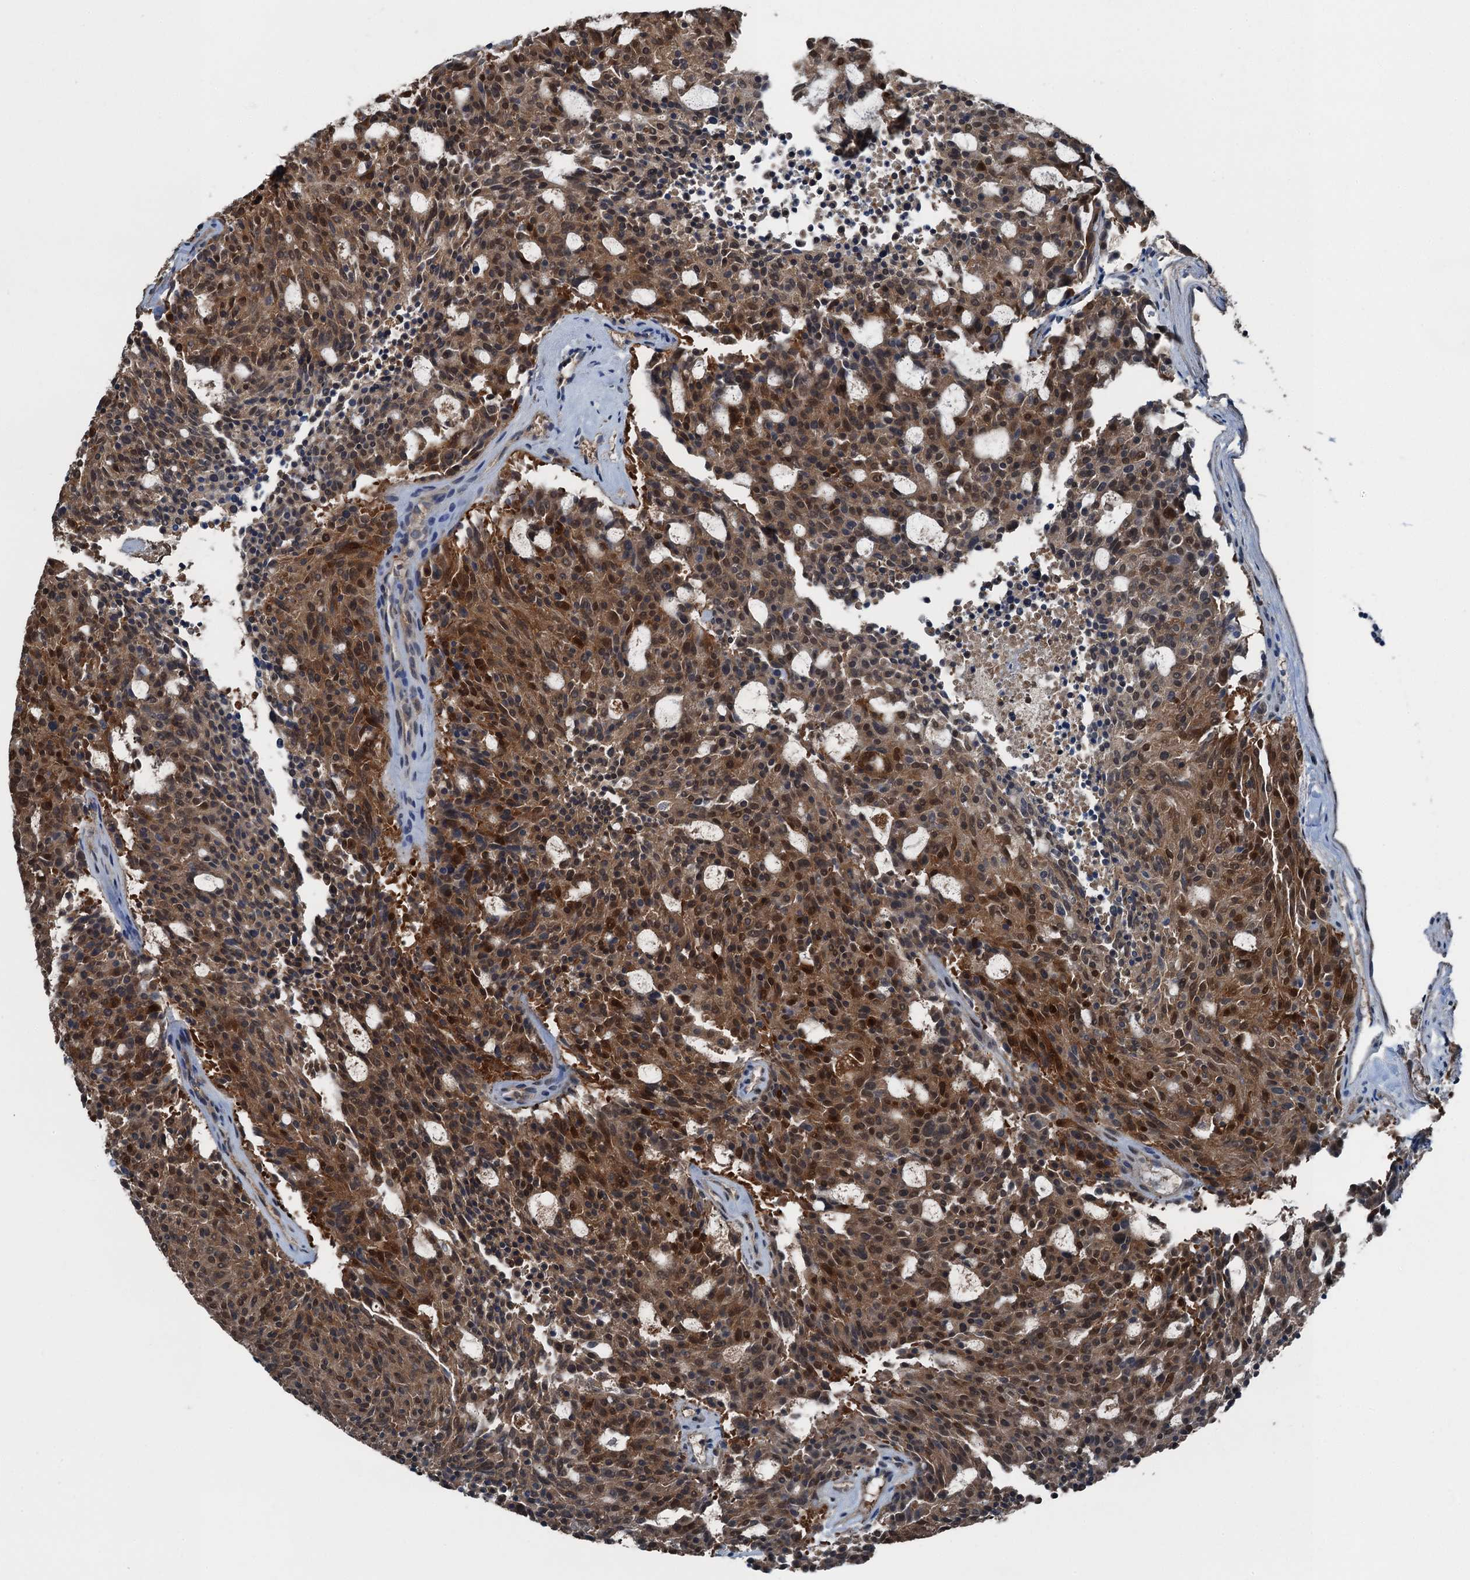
{"staining": {"intensity": "moderate", "quantity": ">75%", "location": "cytoplasmic/membranous,nuclear"}, "tissue": "carcinoid", "cell_type": "Tumor cells", "image_type": "cancer", "snomed": [{"axis": "morphology", "description": "Carcinoid, malignant, NOS"}, {"axis": "topography", "description": "Pancreas"}], "caption": "Malignant carcinoid stained for a protein (brown) displays moderate cytoplasmic/membranous and nuclear positive staining in about >75% of tumor cells.", "gene": "RNH1", "patient": {"sex": "female", "age": 54}}